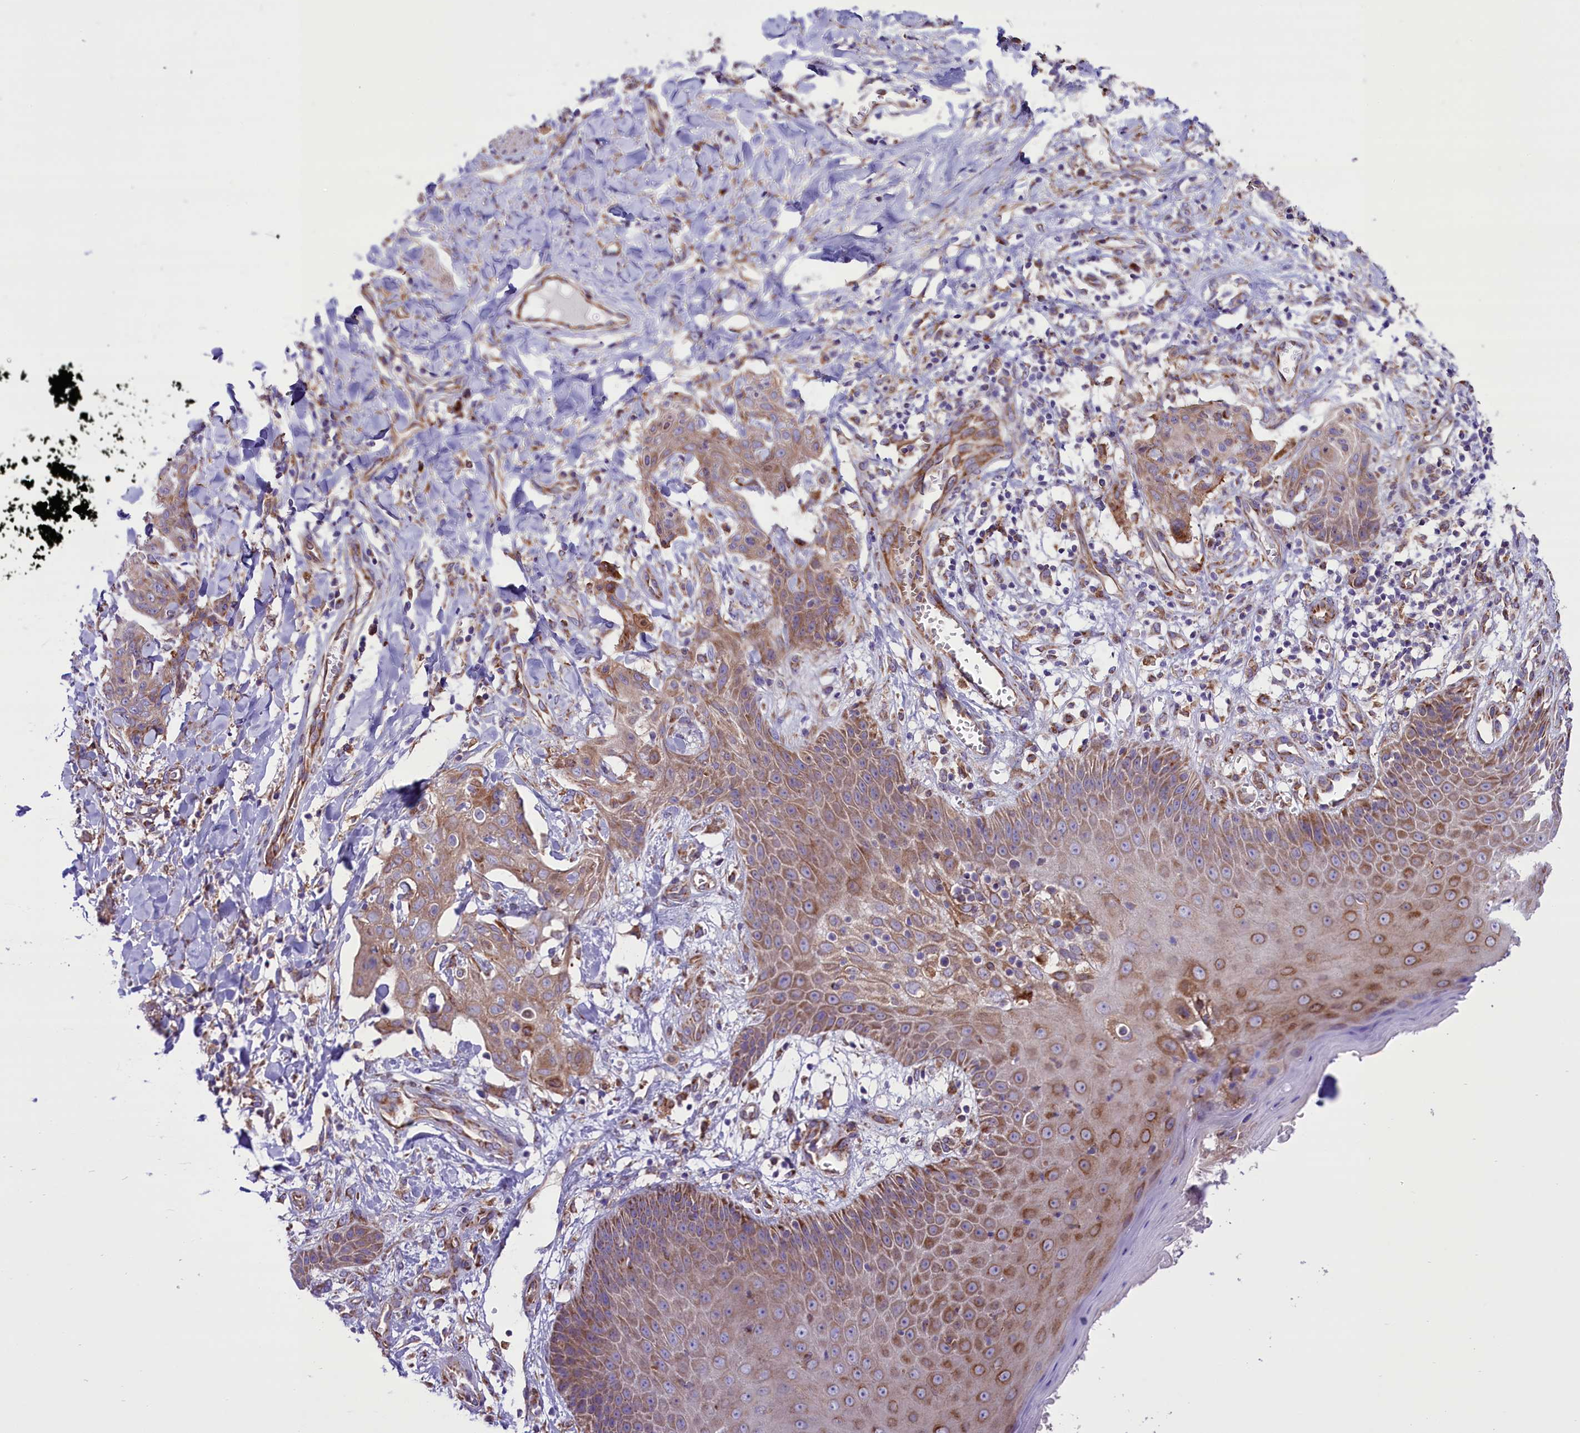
{"staining": {"intensity": "weak", "quantity": ">75%", "location": "cytoplasmic/membranous"}, "tissue": "skin cancer", "cell_type": "Tumor cells", "image_type": "cancer", "snomed": [{"axis": "morphology", "description": "Squamous cell carcinoma, NOS"}, {"axis": "topography", "description": "Skin"}, {"axis": "topography", "description": "Vulva"}], "caption": "Immunohistochemical staining of skin cancer shows low levels of weak cytoplasmic/membranous protein expression in about >75% of tumor cells.", "gene": "PTPRU", "patient": {"sex": "female", "age": 85}}